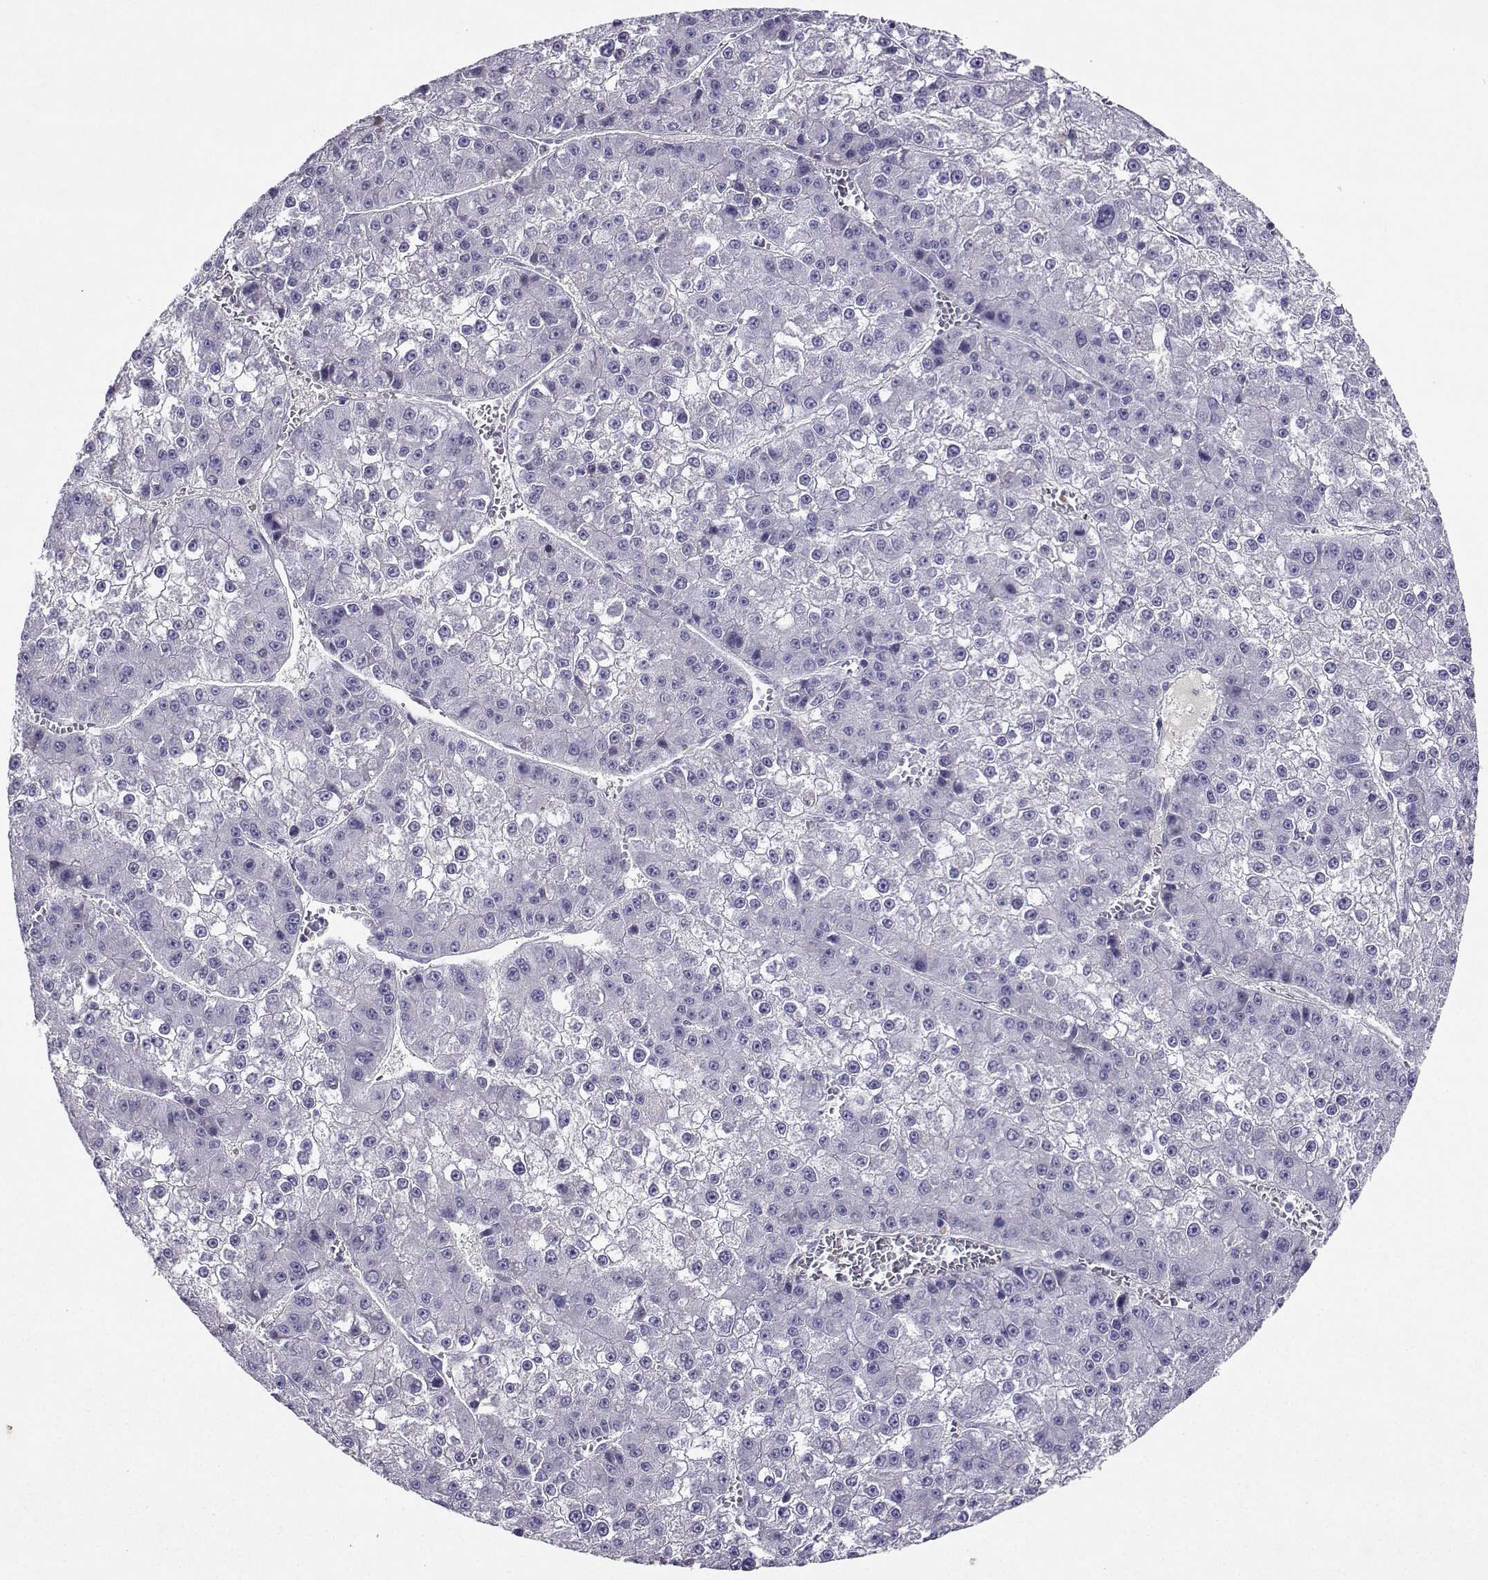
{"staining": {"intensity": "negative", "quantity": "none", "location": "none"}, "tissue": "liver cancer", "cell_type": "Tumor cells", "image_type": "cancer", "snomed": [{"axis": "morphology", "description": "Carcinoma, Hepatocellular, NOS"}, {"axis": "topography", "description": "Liver"}], "caption": "Immunohistochemistry (IHC) image of human liver hepatocellular carcinoma stained for a protein (brown), which shows no expression in tumor cells.", "gene": "GRIK4", "patient": {"sex": "female", "age": 73}}